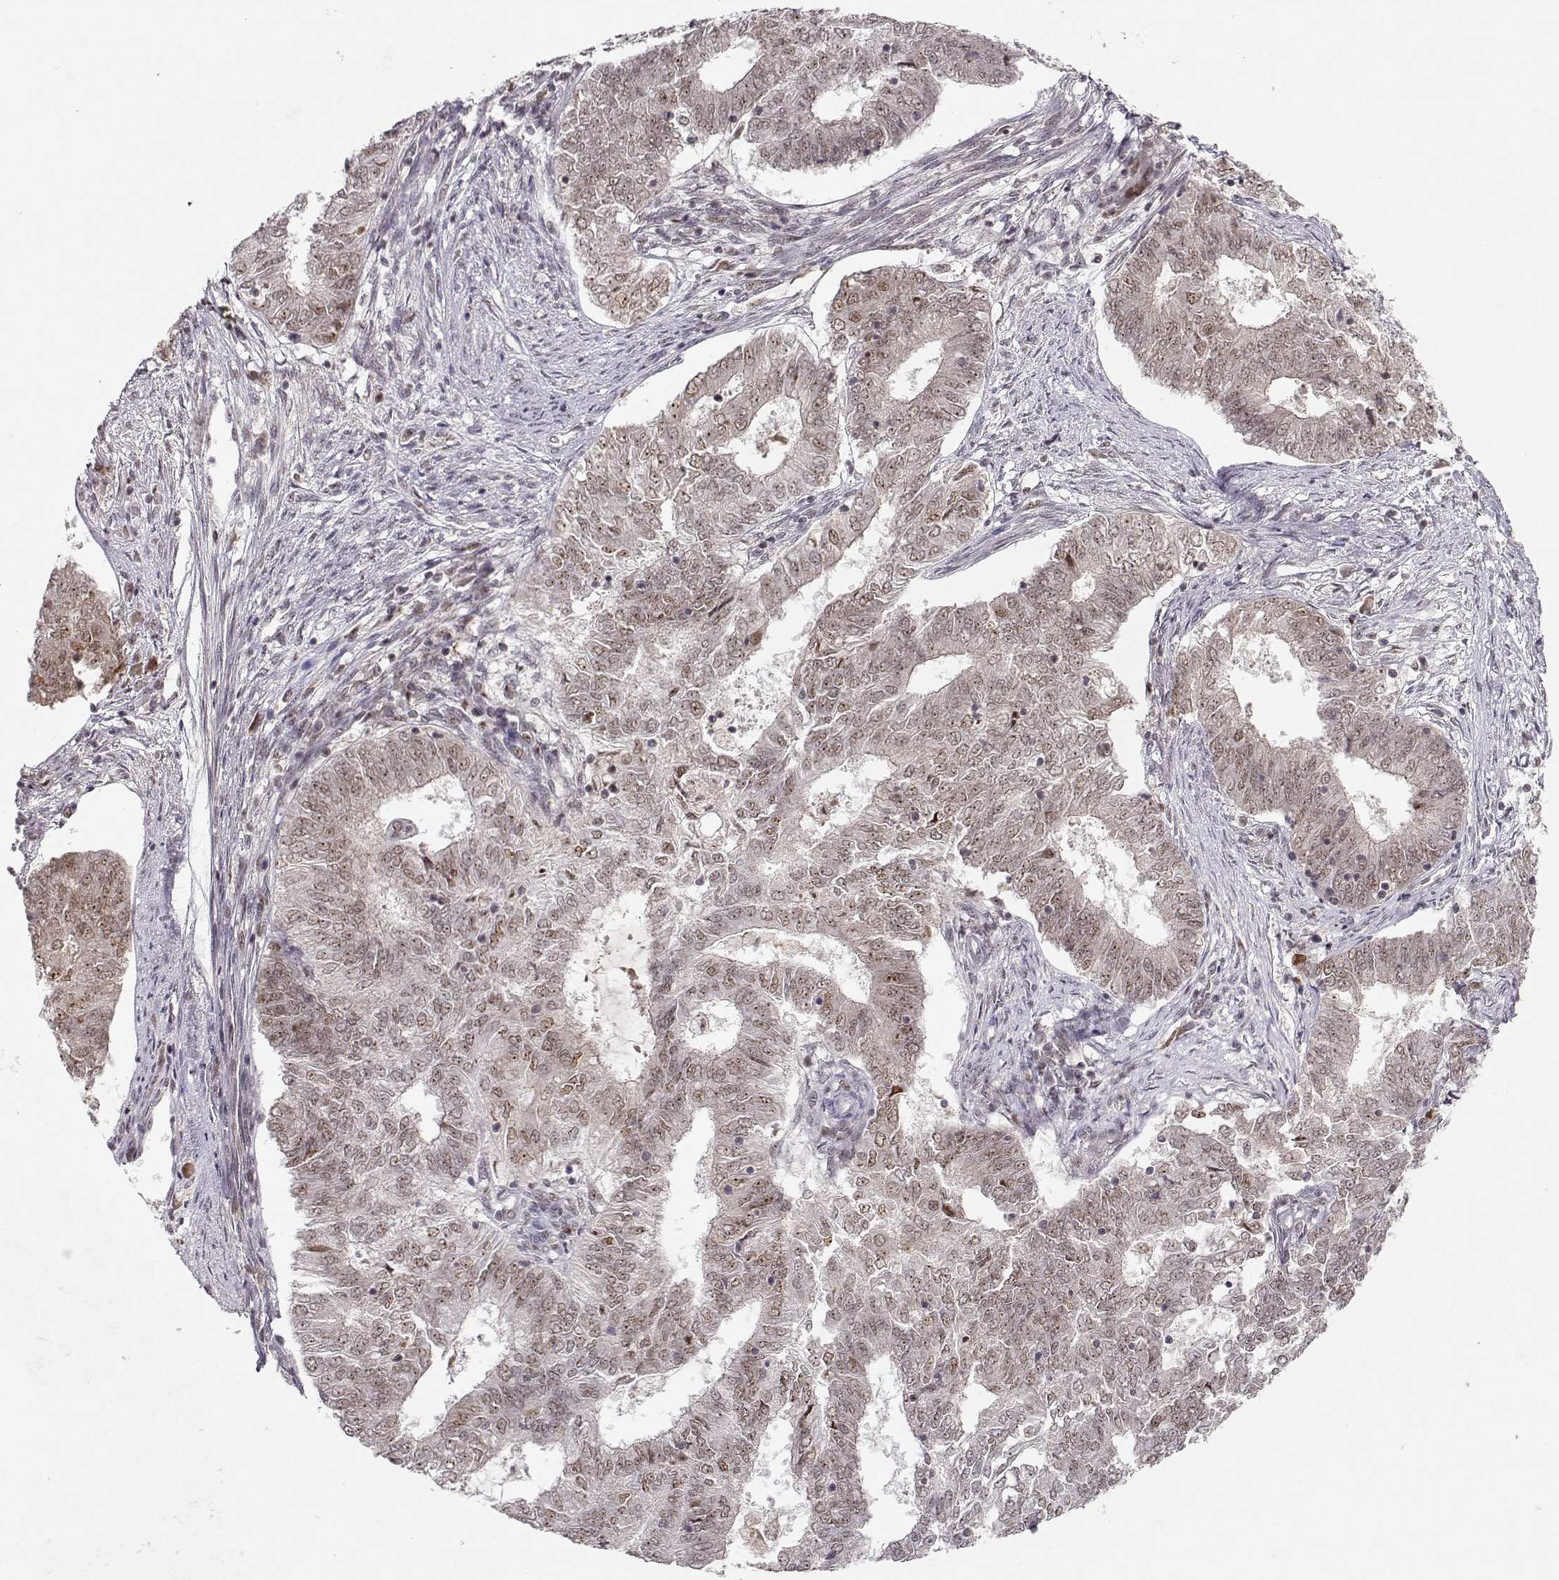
{"staining": {"intensity": "weak", "quantity": "25%-75%", "location": "nuclear"}, "tissue": "endometrial cancer", "cell_type": "Tumor cells", "image_type": "cancer", "snomed": [{"axis": "morphology", "description": "Adenocarcinoma, NOS"}, {"axis": "topography", "description": "Endometrium"}], "caption": "Endometrial adenocarcinoma stained with IHC displays weak nuclear positivity in approximately 25%-75% of tumor cells. (DAB (3,3'-diaminobenzidine) IHC with brightfield microscopy, high magnification).", "gene": "CSNK2A1", "patient": {"sex": "female", "age": 62}}